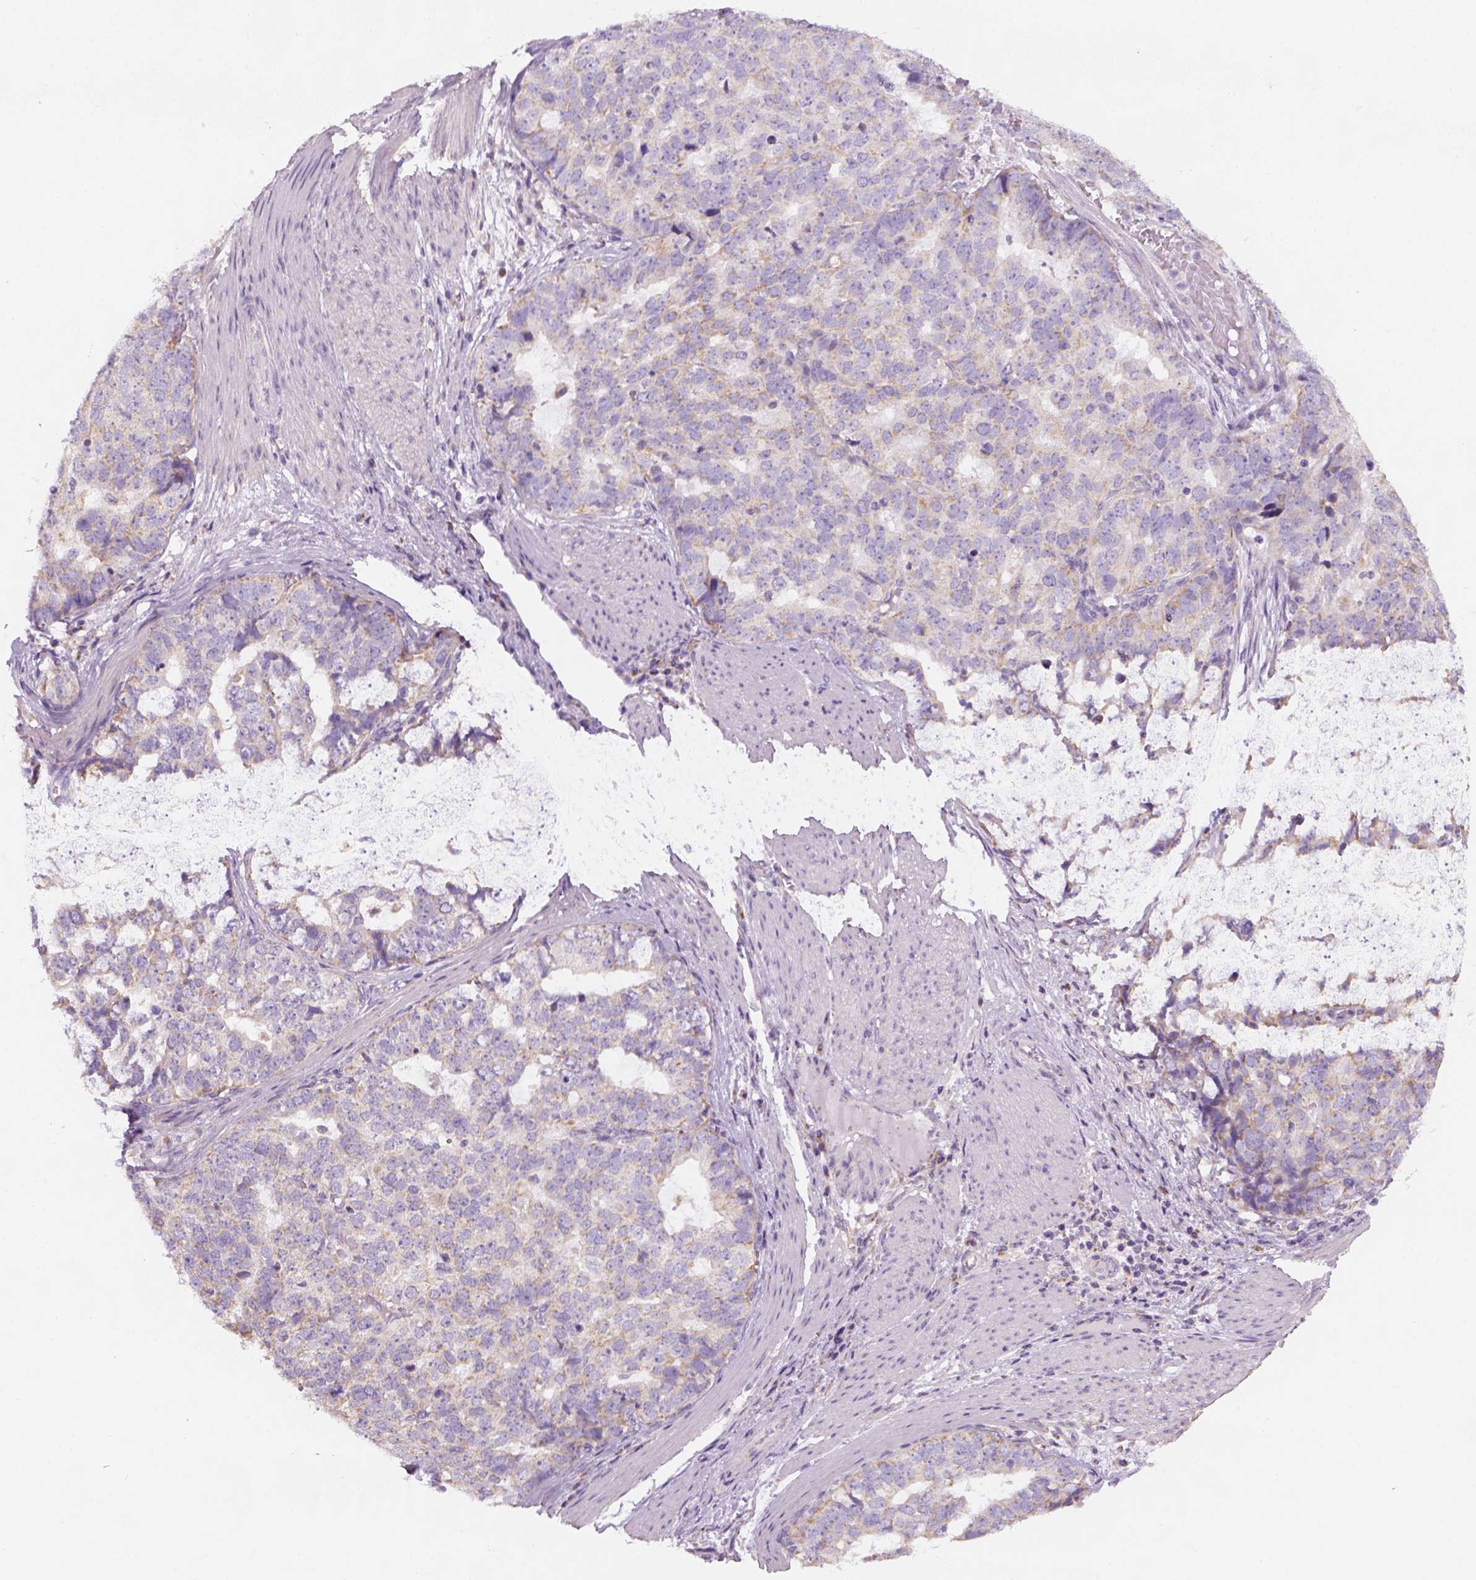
{"staining": {"intensity": "weak", "quantity": "25%-75%", "location": "cytoplasmic/membranous"}, "tissue": "stomach cancer", "cell_type": "Tumor cells", "image_type": "cancer", "snomed": [{"axis": "morphology", "description": "Adenocarcinoma, NOS"}, {"axis": "topography", "description": "Stomach"}], "caption": "There is low levels of weak cytoplasmic/membranous positivity in tumor cells of stomach adenocarcinoma, as demonstrated by immunohistochemical staining (brown color).", "gene": "AWAT2", "patient": {"sex": "male", "age": 69}}